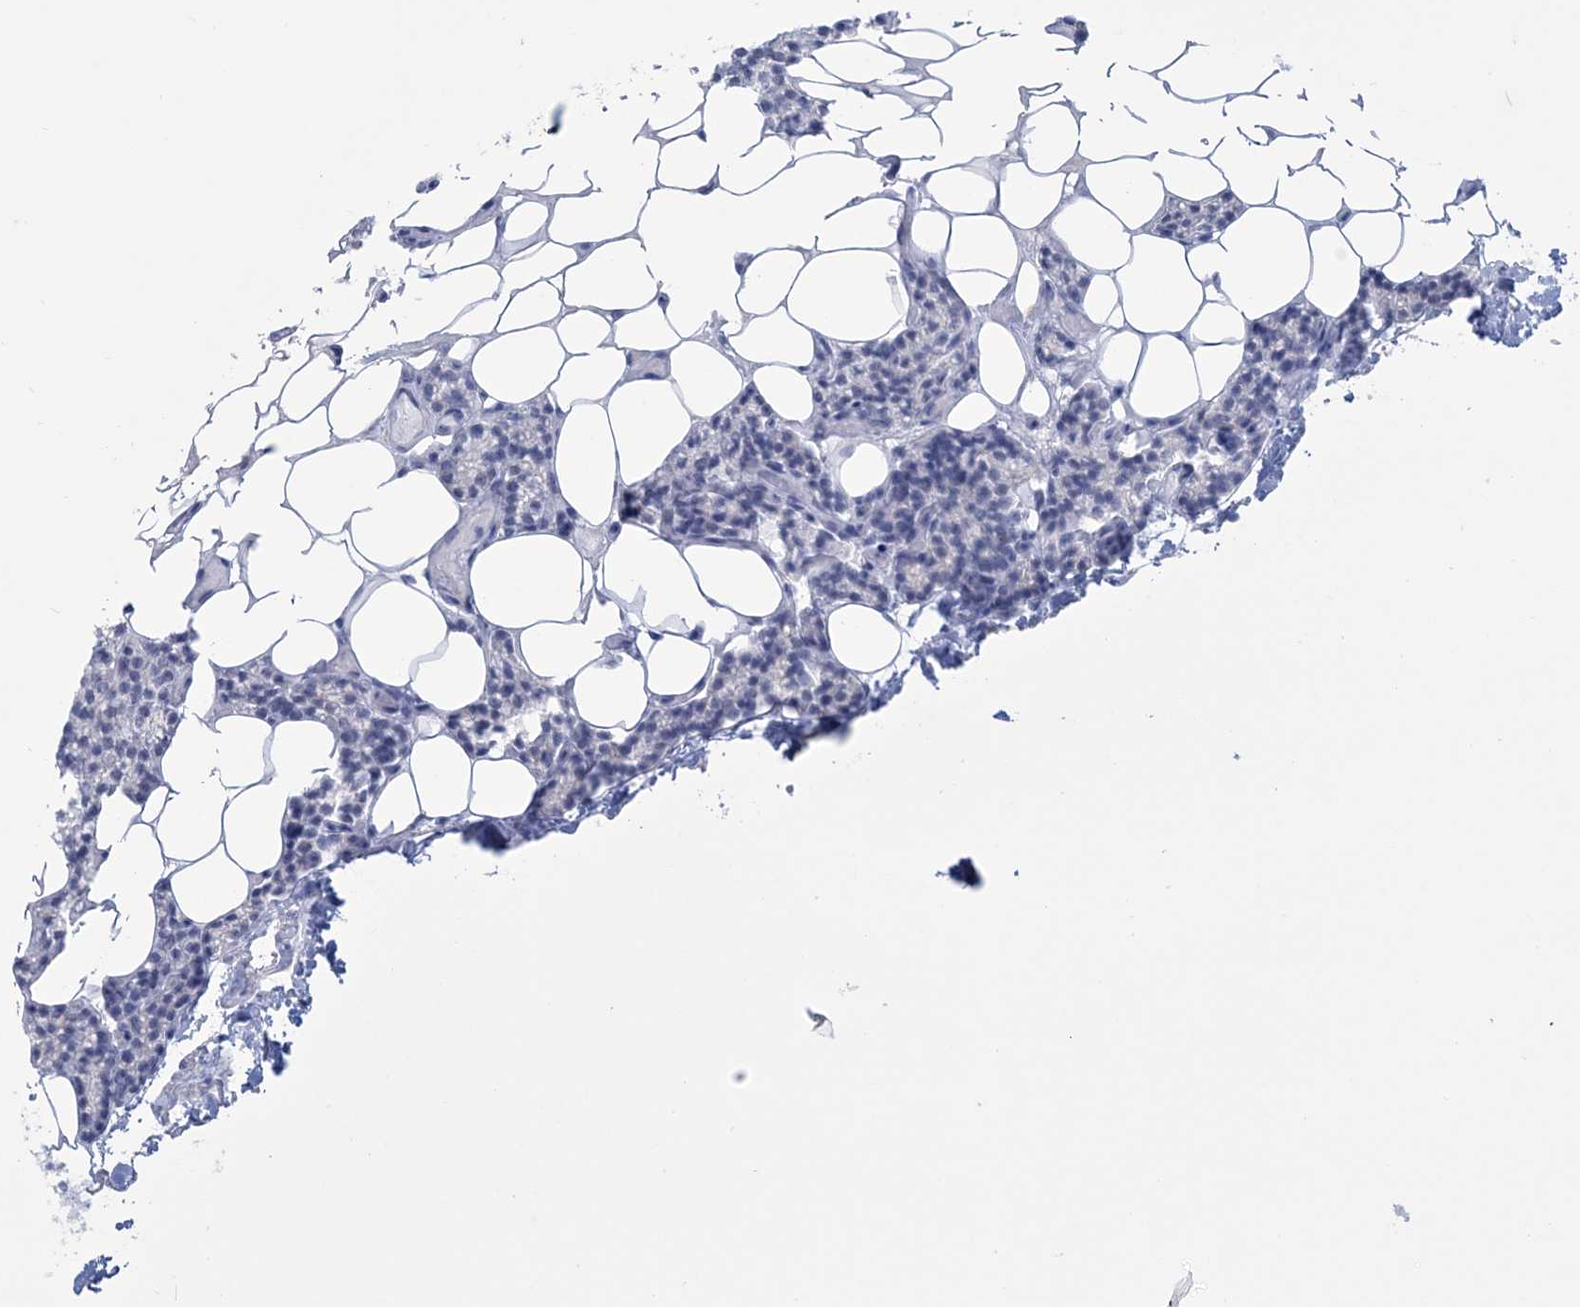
{"staining": {"intensity": "negative", "quantity": "none", "location": "none"}, "tissue": "parathyroid gland", "cell_type": "Glandular cells", "image_type": "normal", "snomed": [{"axis": "morphology", "description": "Normal tissue, NOS"}, {"axis": "topography", "description": "Parathyroid gland"}], "caption": "Histopathology image shows no significant protein expression in glandular cells of benign parathyroid gland.", "gene": "DPCD", "patient": {"sex": "male", "age": 75}}